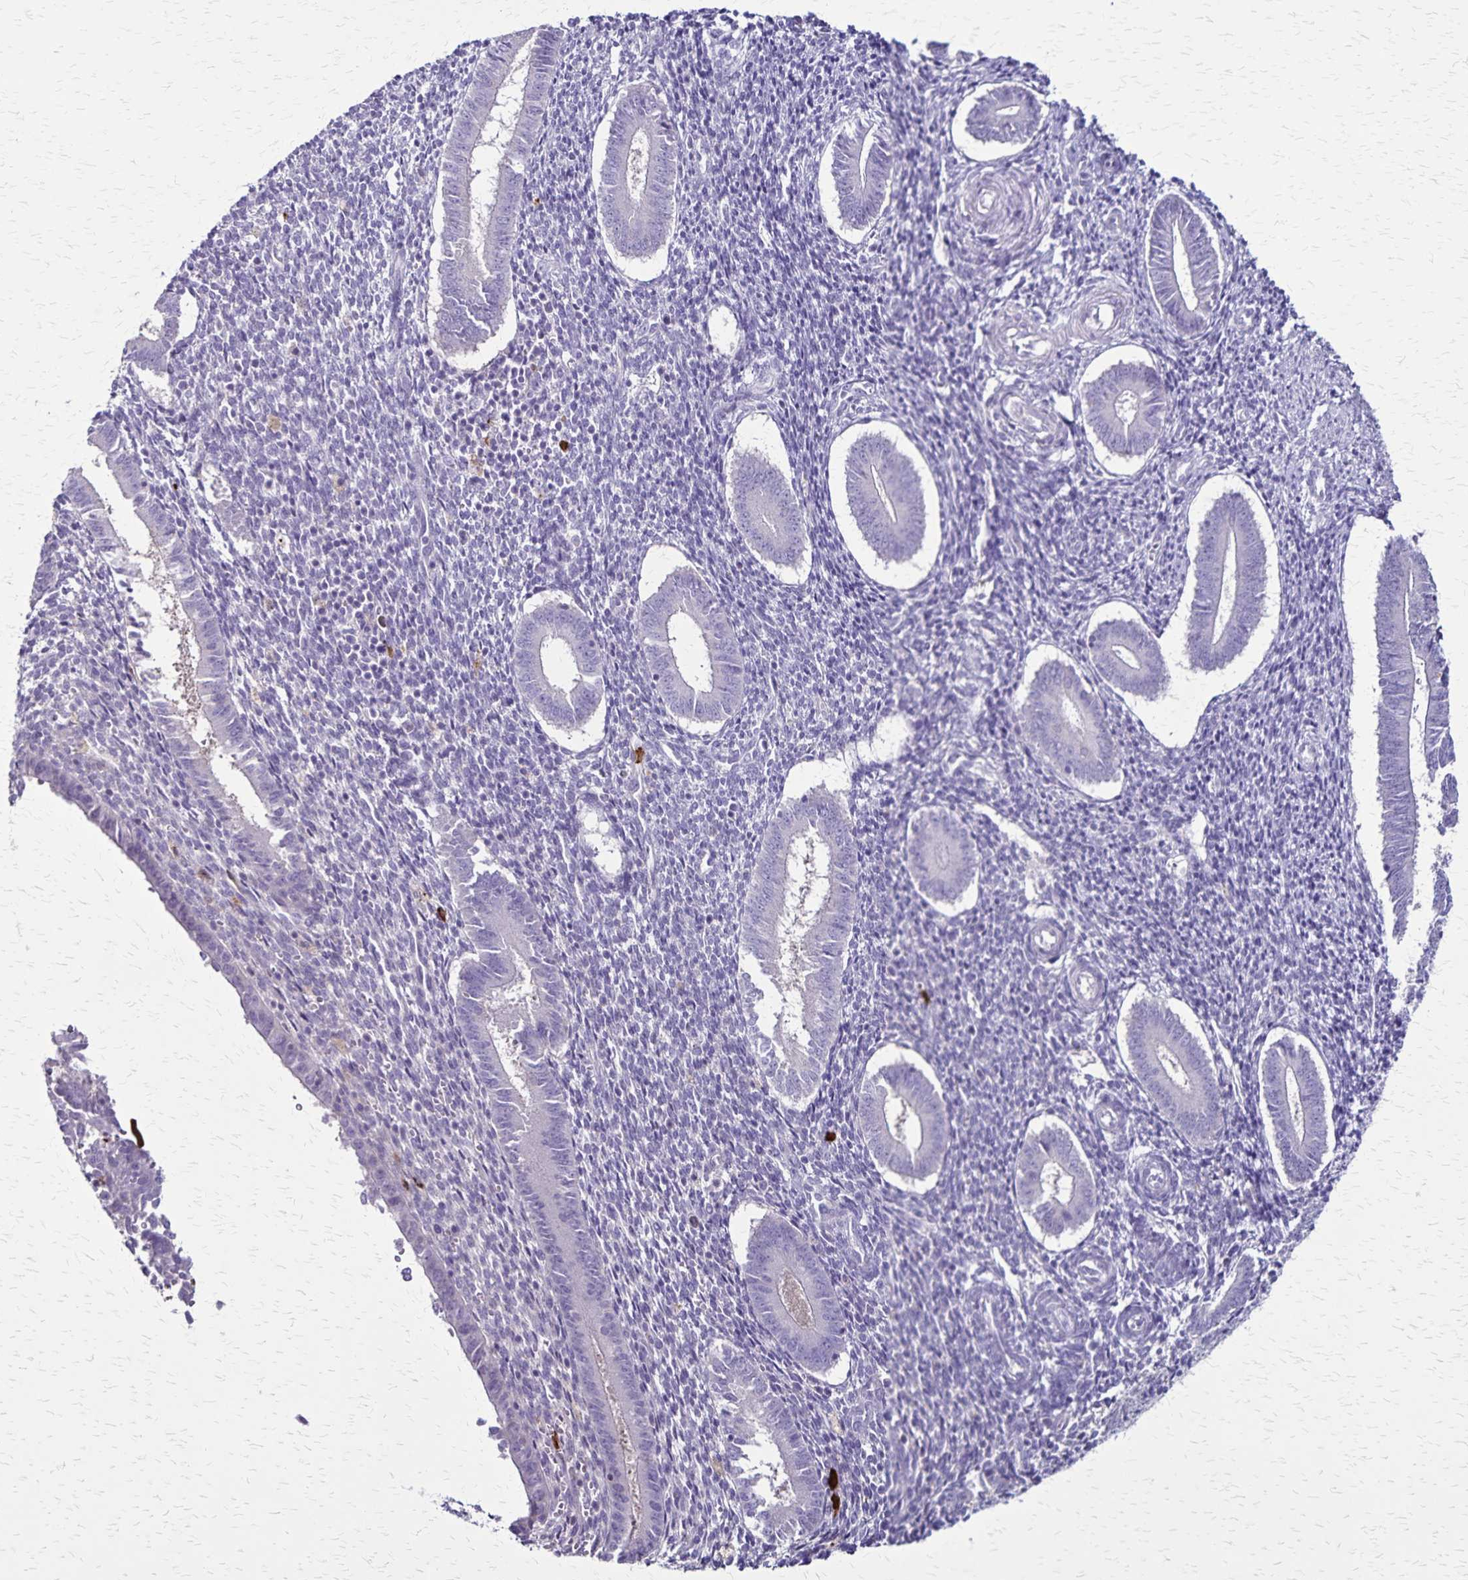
{"staining": {"intensity": "negative", "quantity": "none", "location": "none"}, "tissue": "endometrium", "cell_type": "Cells in endometrial stroma", "image_type": "normal", "snomed": [{"axis": "morphology", "description": "Normal tissue, NOS"}, {"axis": "topography", "description": "Endometrium"}], "caption": "DAB immunohistochemical staining of unremarkable endometrium displays no significant positivity in cells in endometrial stroma. The staining is performed using DAB (3,3'-diaminobenzidine) brown chromogen with nuclei counter-stained in using hematoxylin.", "gene": "ULBP3", "patient": {"sex": "female", "age": 25}}